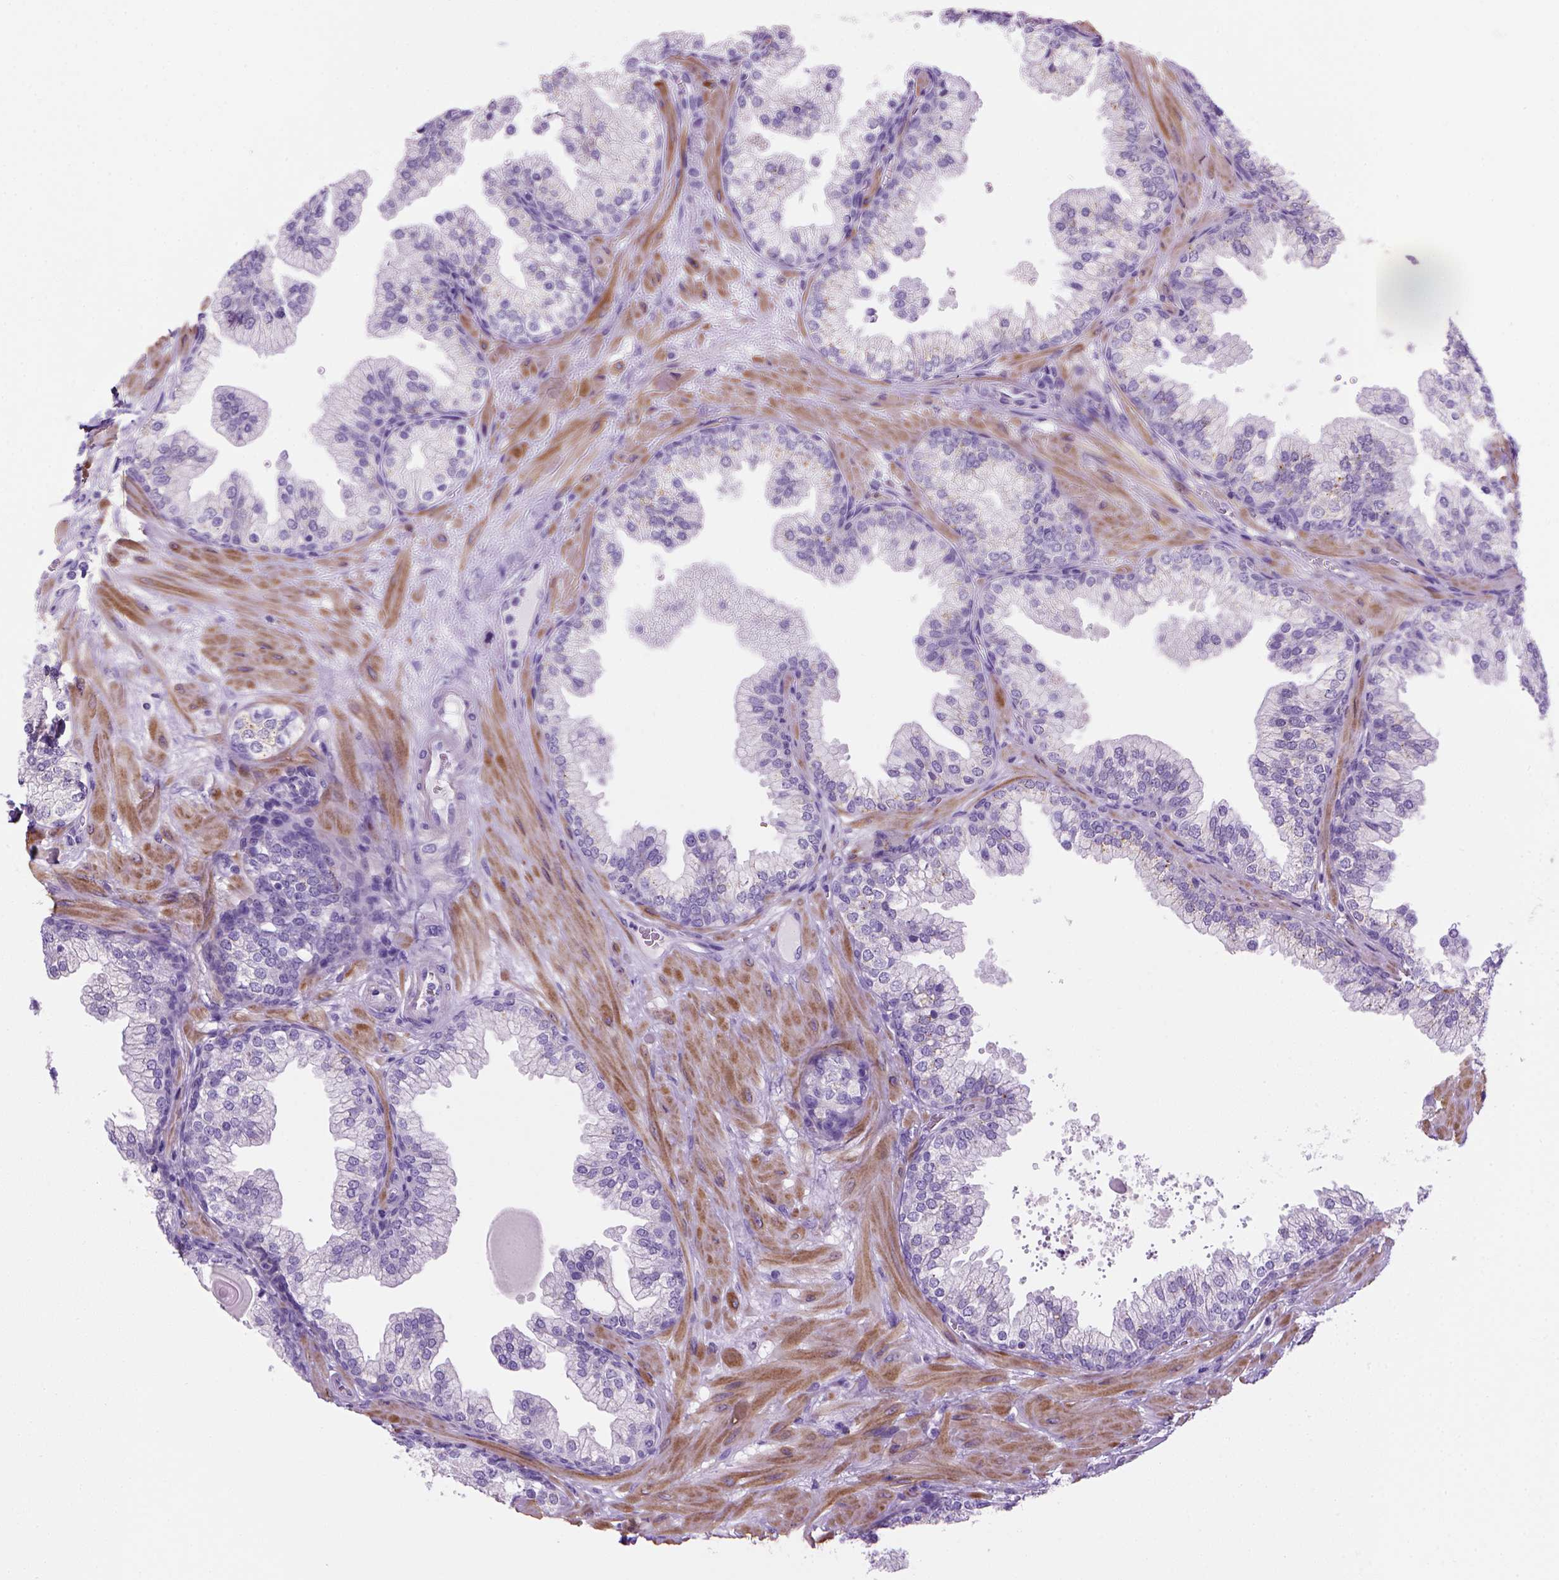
{"staining": {"intensity": "negative", "quantity": "none", "location": "none"}, "tissue": "prostate", "cell_type": "Glandular cells", "image_type": "normal", "snomed": [{"axis": "morphology", "description": "Normal tissue, NOS"}, {"axis": "topography", "description": "Prostate"}, {"axis": "topography", "description": "Peripheral nerve tissue"}], "caption": "High power microscopy image of an IHC histopathology image of benign prostate, revealing no significant expression in glandular cells.", "gene": "ARHGEF33", "patient": {"sex": "male", "age": 61}}